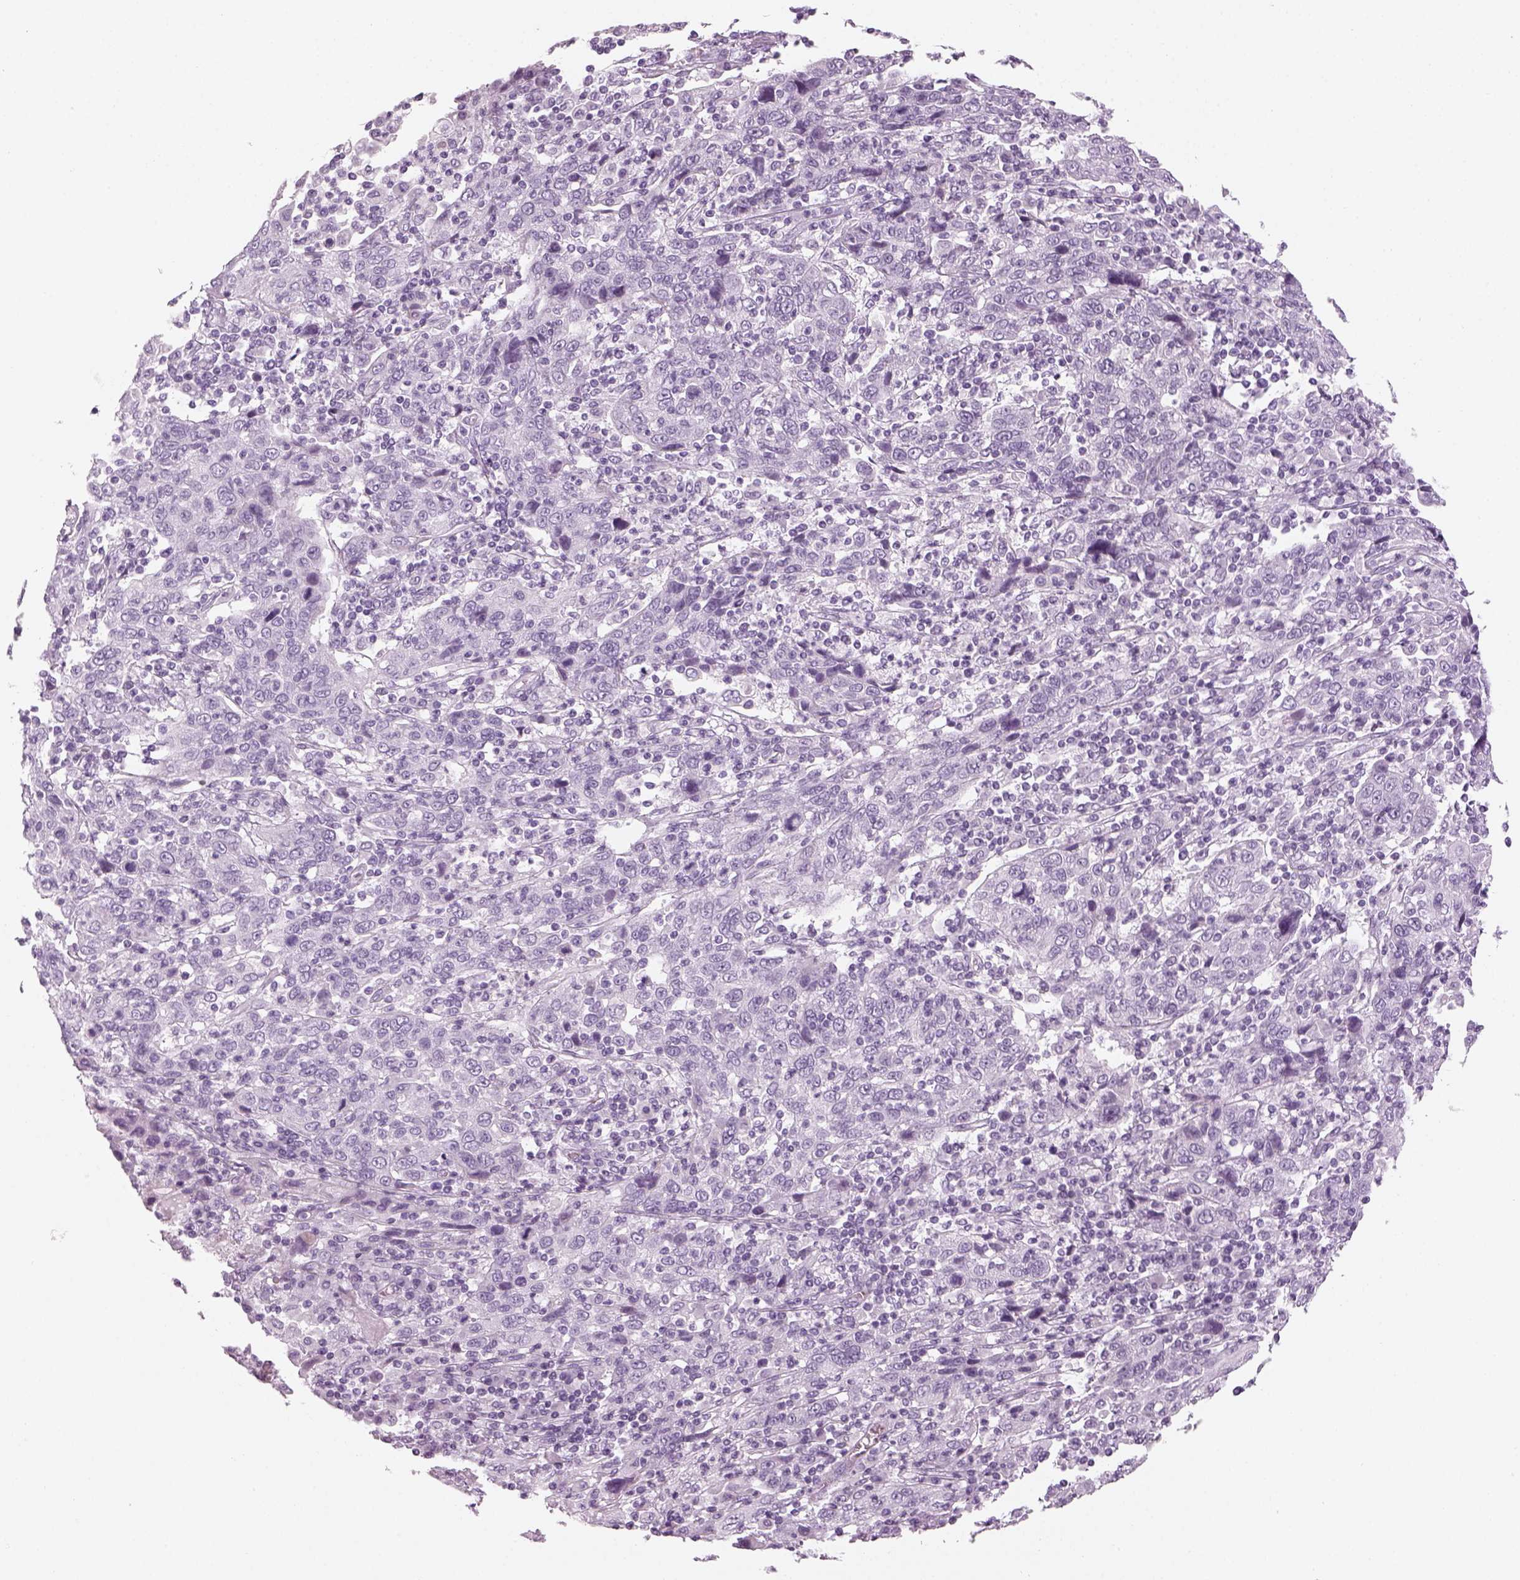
{"staining": {"intensity": "negative", "quantity": "none", "location": "none"}, "tissue": "cervical cancer", "cell_type": "Tumor cells", "image_type": "cancer", "snomed": [{"axis": "morphology", "description": "Squamous cell carcinoma, NOS"}, {"axis": "topography", "description": "Cervix"}], "caption": "Tumor cells are negative for brown protein staining in cervical cancer.", "gene": "SAG", "patient": {"sex": "female", "age": 46}}